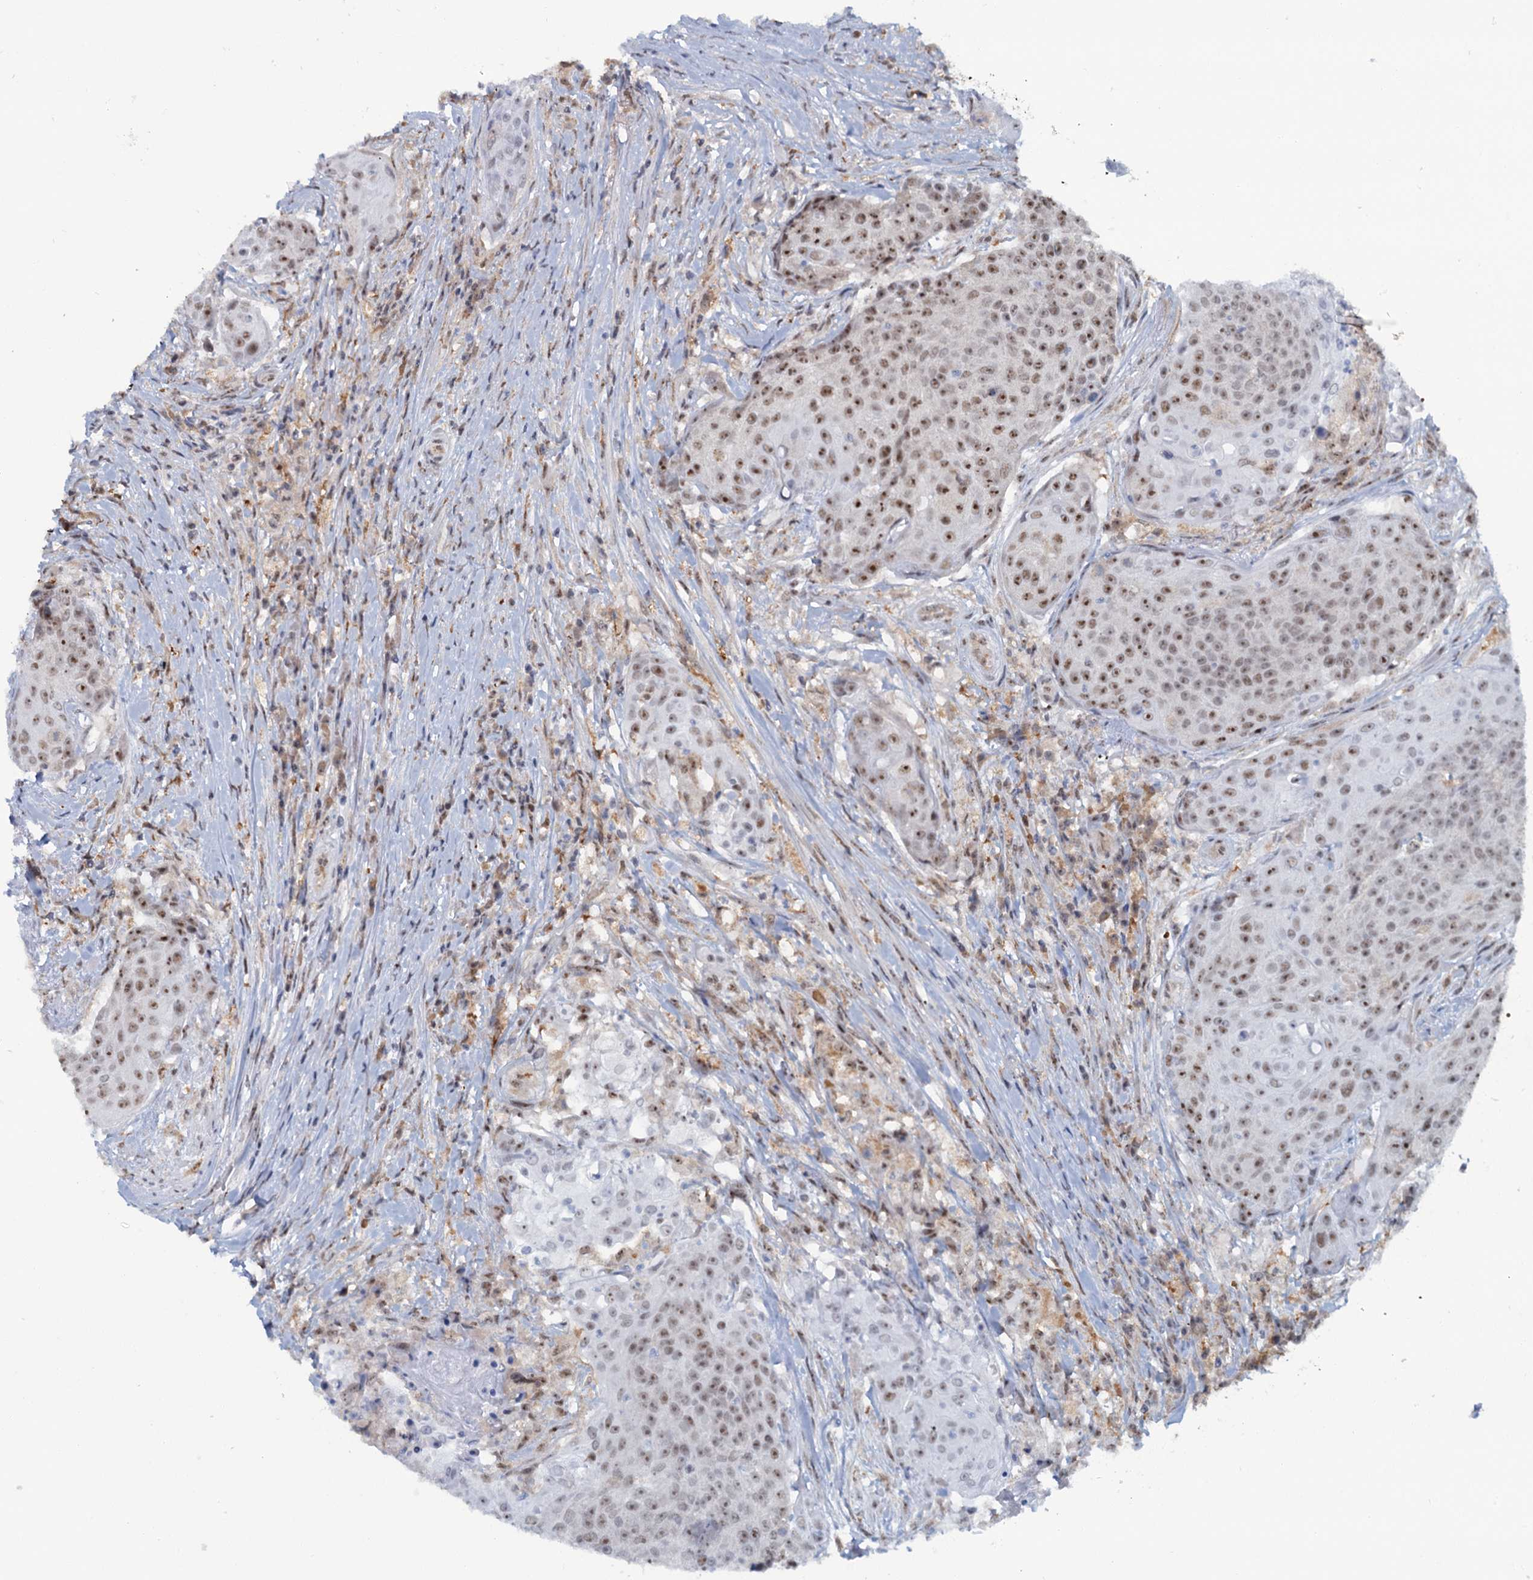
{"staining": {"intensity": "moderate", "quantity": ">75%", "location": "nuclear"}, "tissue": "urothelial cancer", "cell_type": "Tumor cells", "image_type": "cancer", "snomed": [{"axis": "morphology", "description": "Urothelial carcinoma, High grade"}, {"axis": "topography", "description": "Urinary bladder"}], "caption": "Human urothelial carcinoma (high-grade) stained with a protein marker demonstrates moderate staining in tumor cells.", "gene": "C1D", "patient": {"sex": "female", "age": 63}}